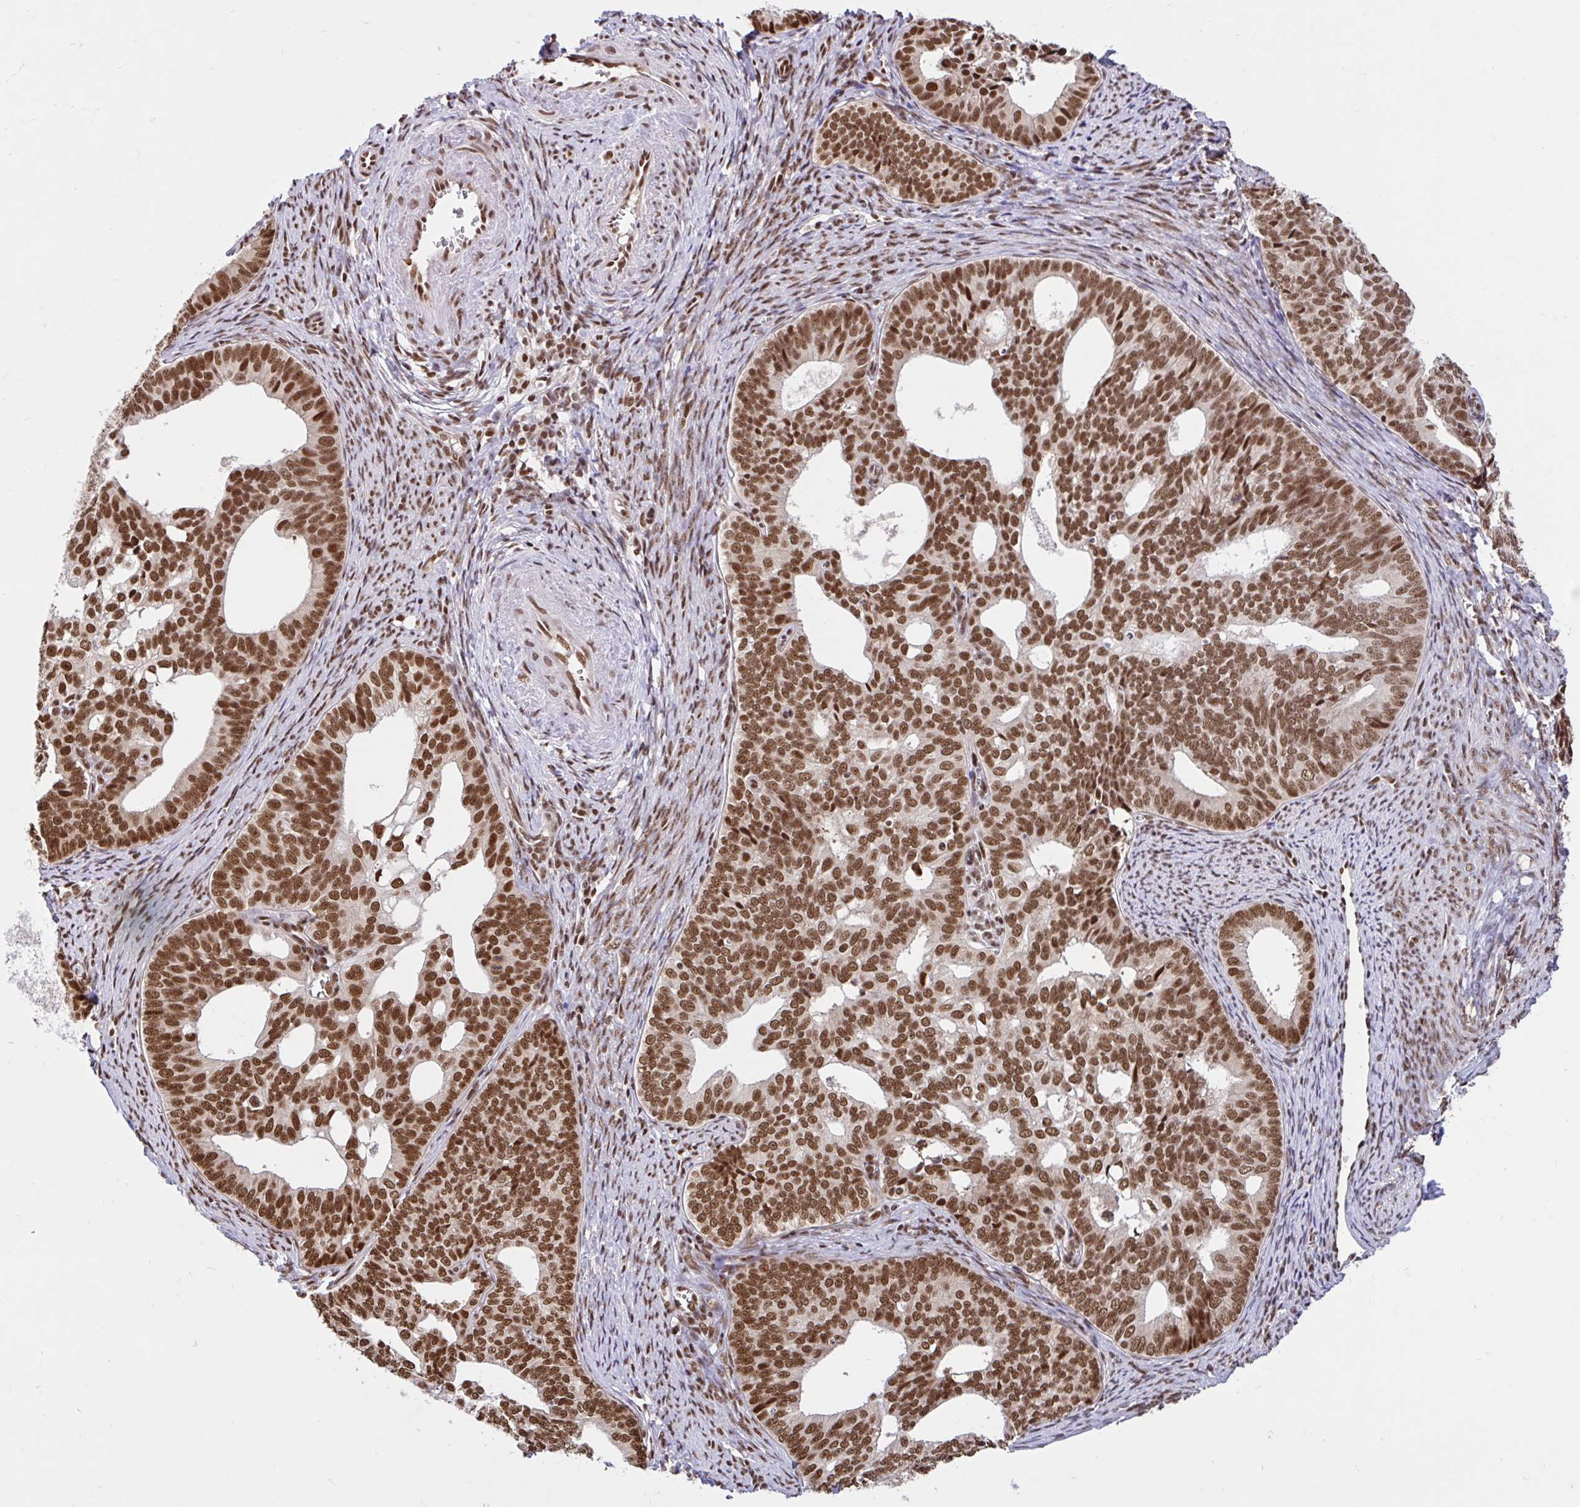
{"staining": {"intensity": "moderate", "quantity": ">75%", "location": "nuclear"}, "tissue": "endometrial cancer", "cell_type": "Tumor cells", "image_type": "cancer", "snomed": [{"axis": "morphology", "description": "Adenocarcinoma, NOS"}, {"axis": "topography", "description": "Endometrium"}], "caption": "Immunohistochemical staining of human endometrial cancer (adenocarcinoma) exhibits medium levels of moderate nuclear protein positivity in about >75% of tumor cells. (IHC, brightfield microscopy, high magnification).", "gene": "ABCA9", "patient": {"sex": "female", "age": 75}}